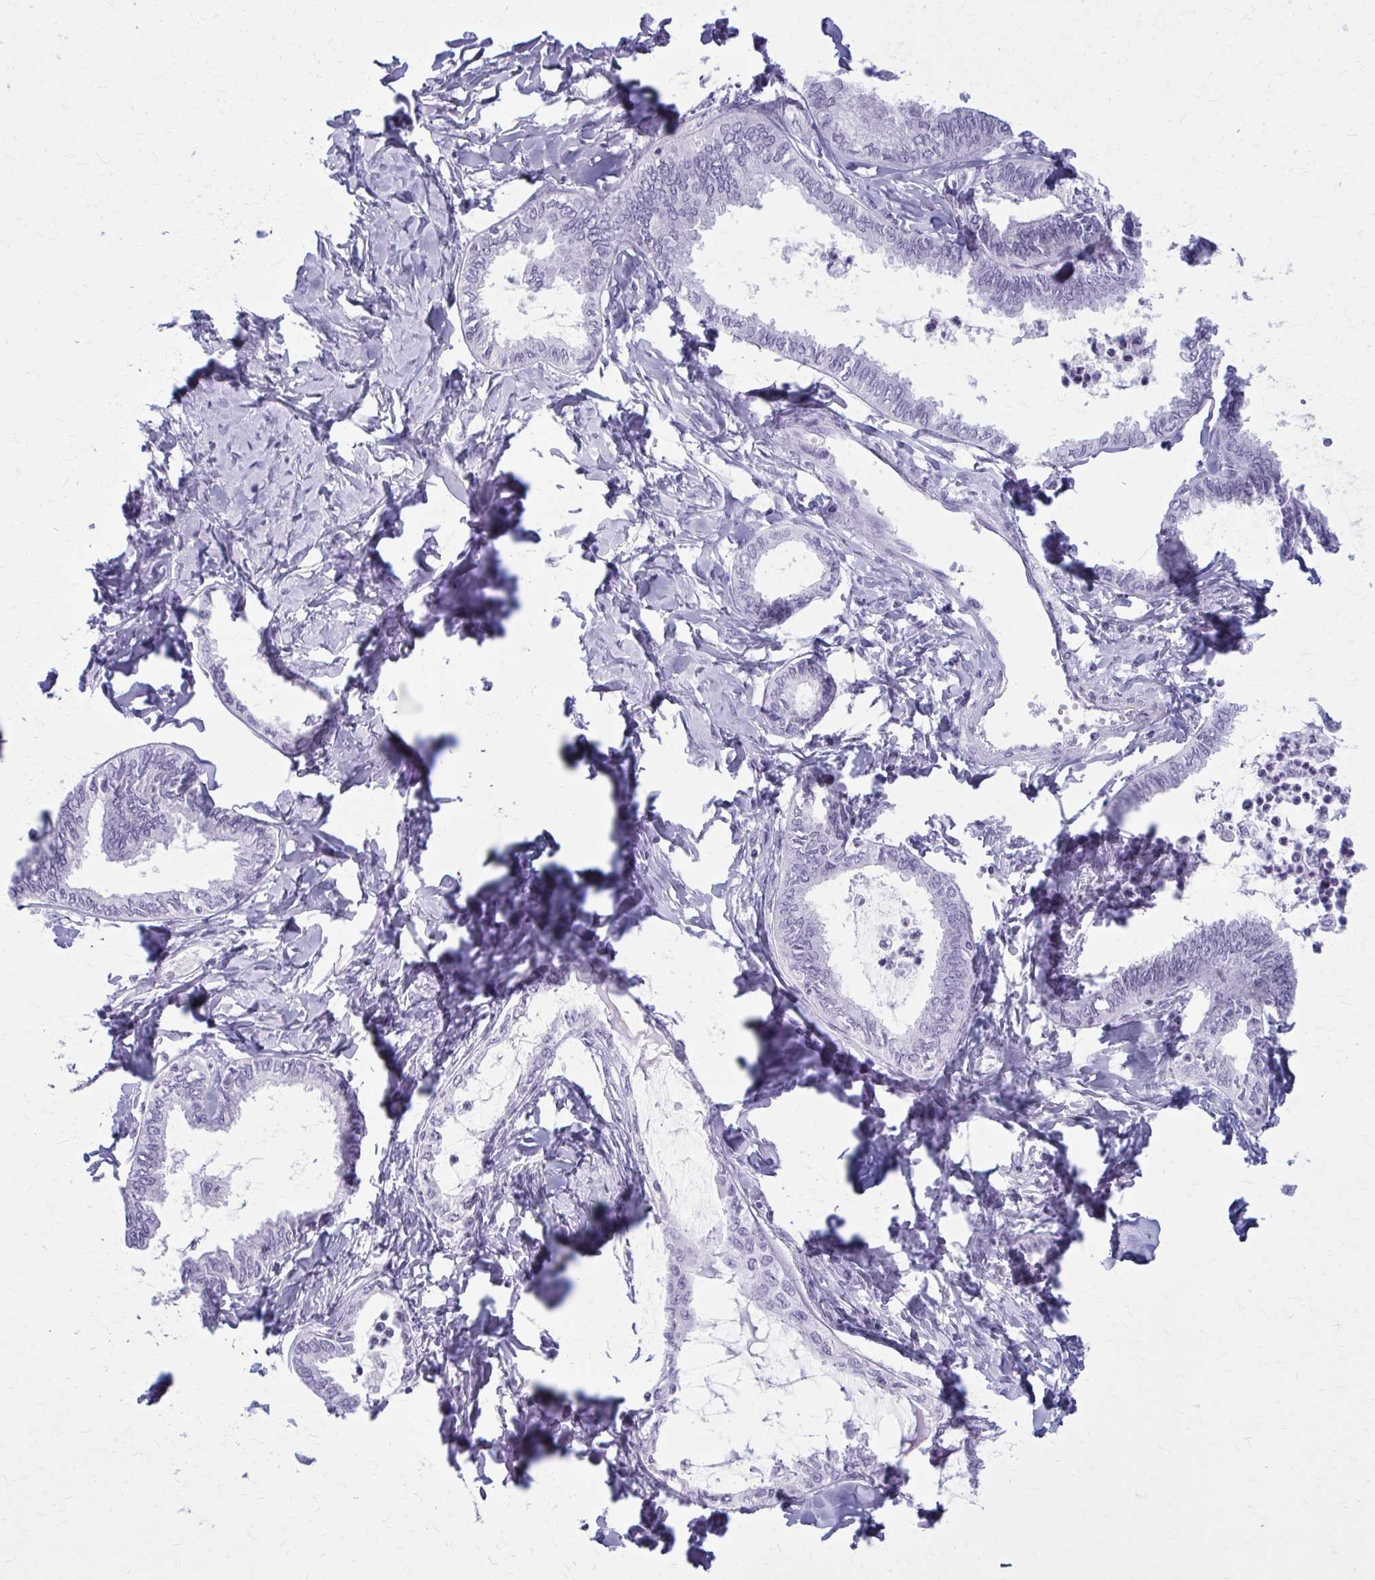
{"staining": {"intensity": "negative", "quantity": "none", "location": "none"}, "tissue": "ovarian cancer", "cell_type": "Tumor cells", "image_type": "cancer", "snomed": [{"axis": "morphology", "description": "Carcinoma, endometroid"}, {"axis": "topography", "description": "Ovary"}], "caption": "There is no significant expression in tumor cells of ovarian cancer (endometroid carcinoma).", "gene": "ZDHHC7", "patient": {"sex": "female", "age": 70}}